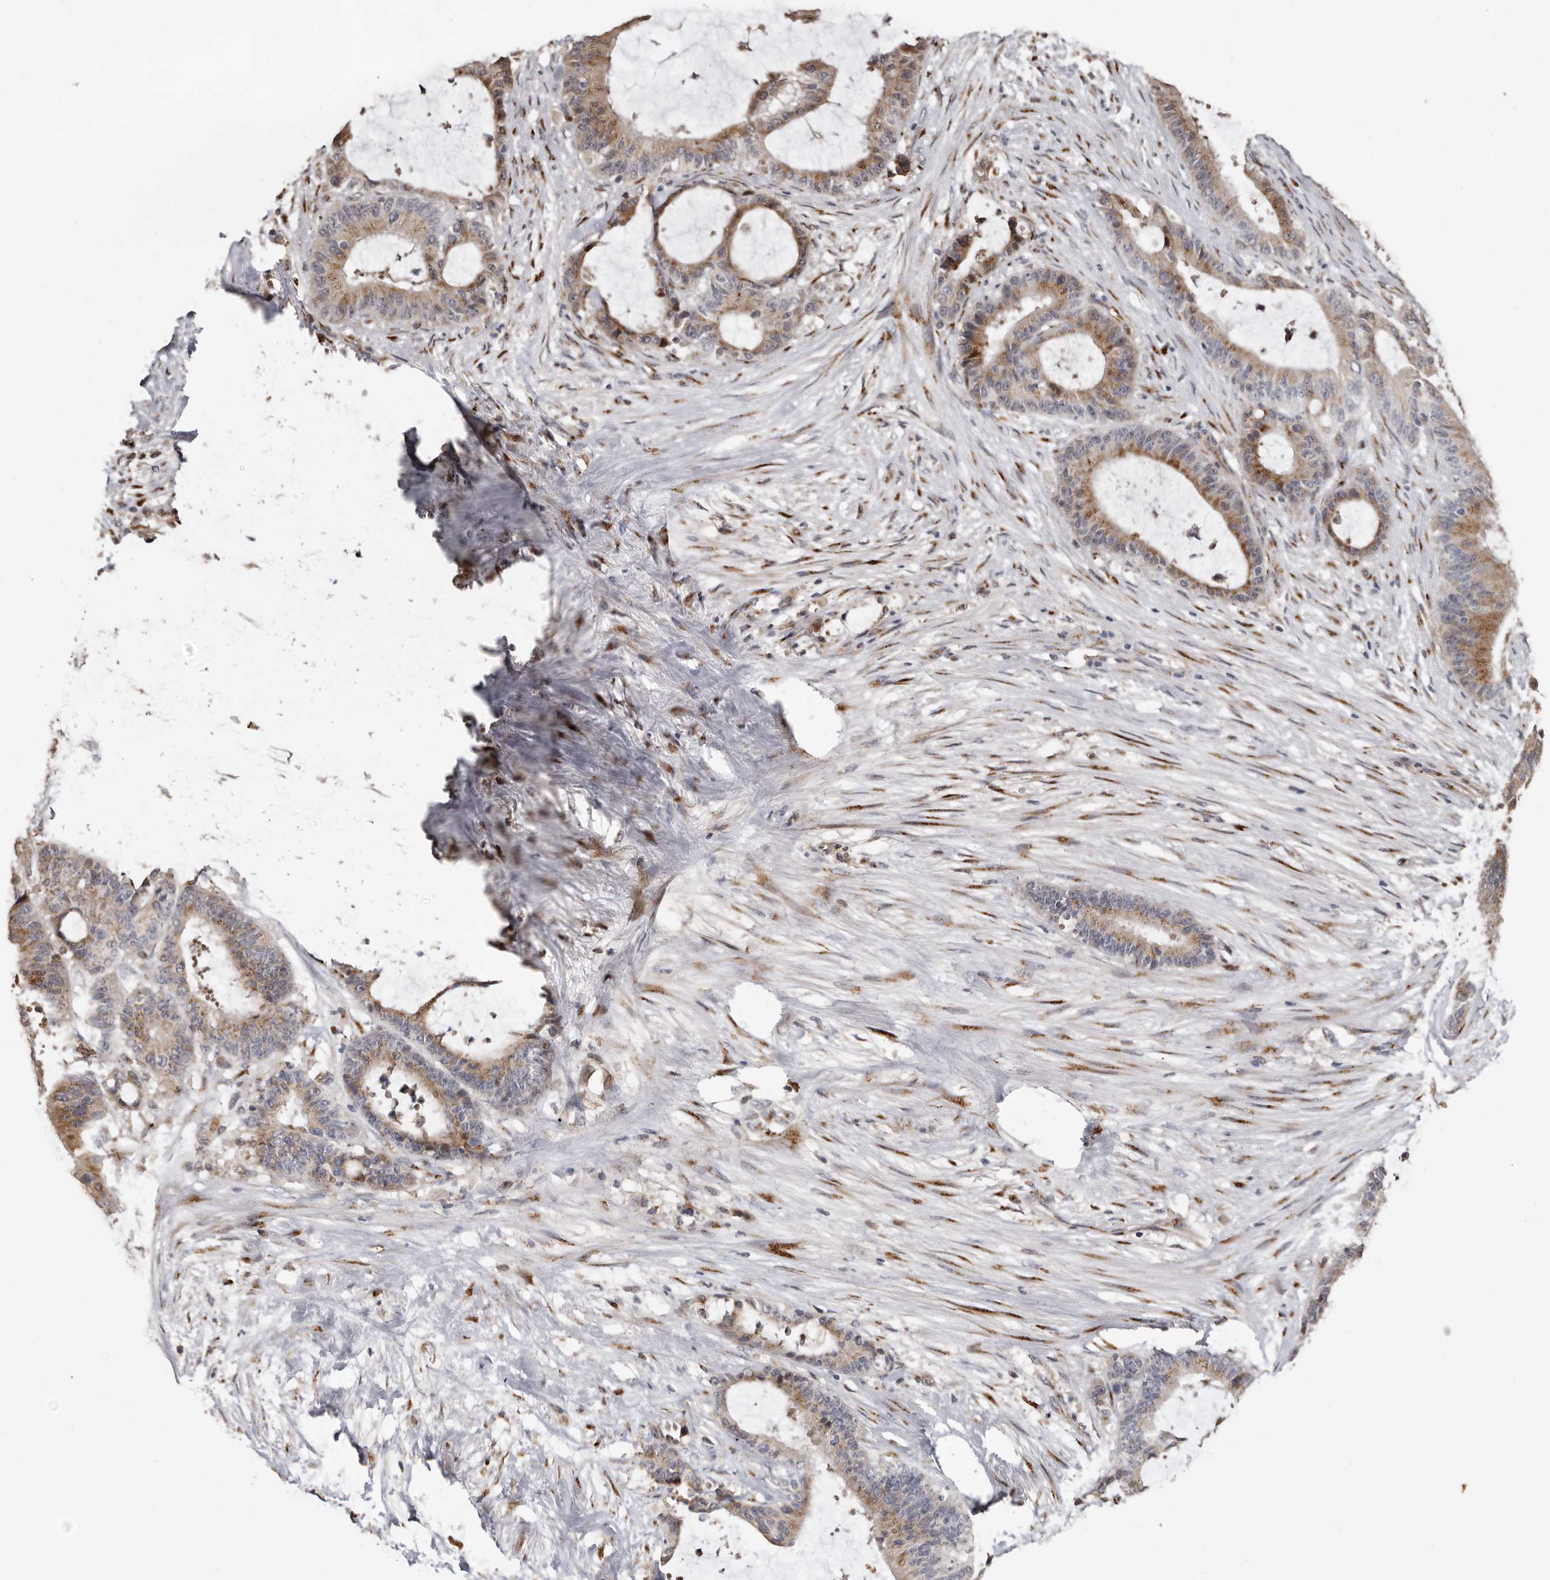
{"staining": {"intensity": "moderate", "quantity": ">75%", "location": "cytoplasmic/membranous"}, "tissue": "liver cancer", "cell_type": "Tumor cells", "image_type": "cancer", "snomed": [{"axis": "morphology", "description": "Normal tissue, NOS"}, {"axis": "morphology", "description": "Cholangiocarcinoma"}, {"axis": "topography", "description": "Liver"}, {"axis": "topography", "description": "Peripheral nerve tissue"}], "caption": "High-power microscopy captured an immunohistochemistry histopathology image of cholangiocarcinoma (liver), revealing moderate cytoplasmic/membranous staining in approximately >75% of tumor cells.", "gene": "ENTREP1", "patient": {"sex": "female", "age": 73}}